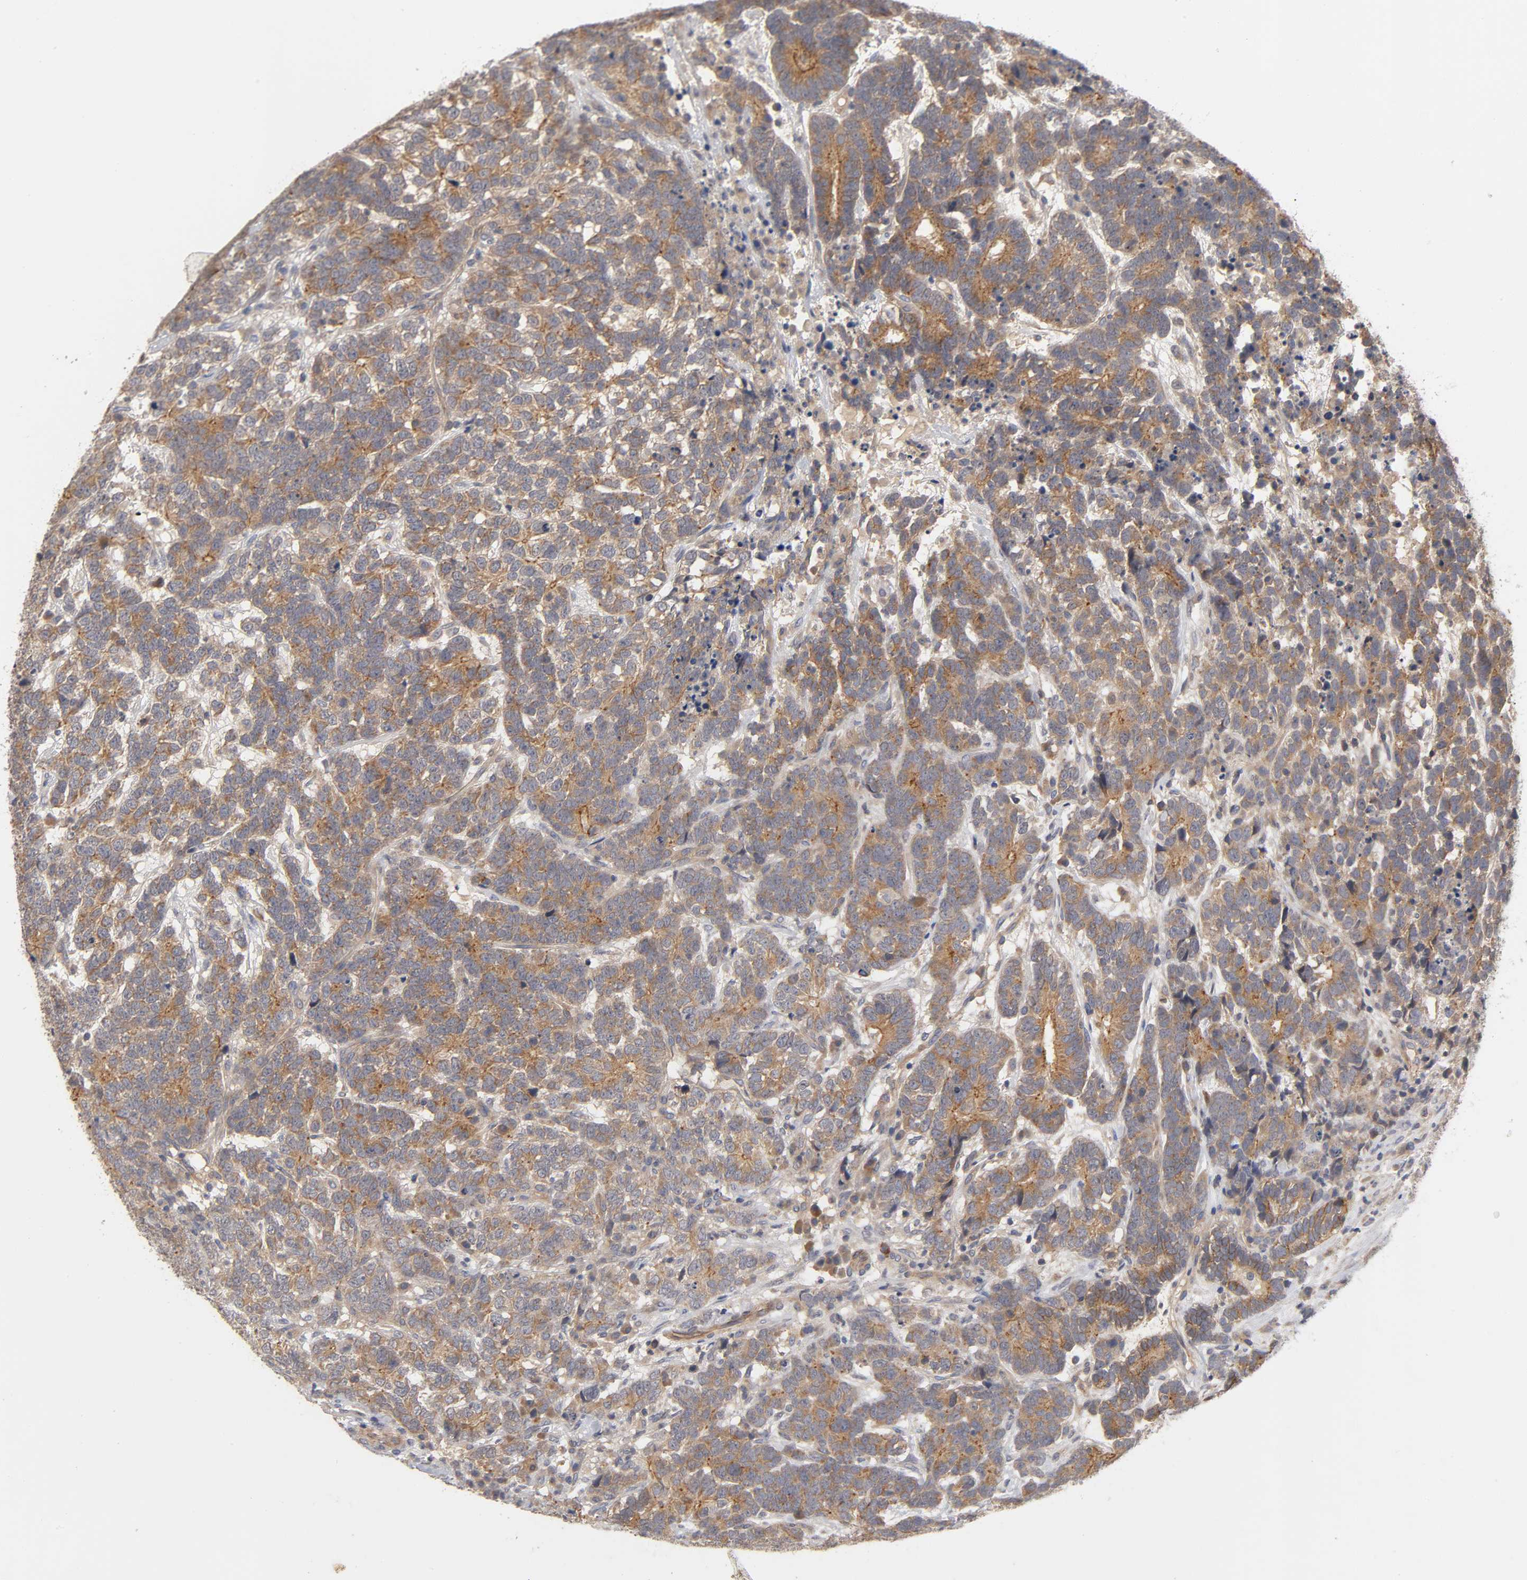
{"staining": {"intensity": "moderate", "quantity": ">75%", "location": "cytoplasmic/membranous"}, "tissue": "testis cancer", "cell_type": "Tumor cells", "image_type": "cancer", "snomed": [{"axis": "morphology", "description": "Carcinoma, Embryonal, NOS"}, {"axis": "topography", "description": "Testis"}], "caption": "Protein expression analysis of testis cancer reveals moderate cytoplasmic/membranous expression in approximately >75% of tumor cells.", "gene": "PDZD11", "patient": {"sex": "male", "age": 26}}